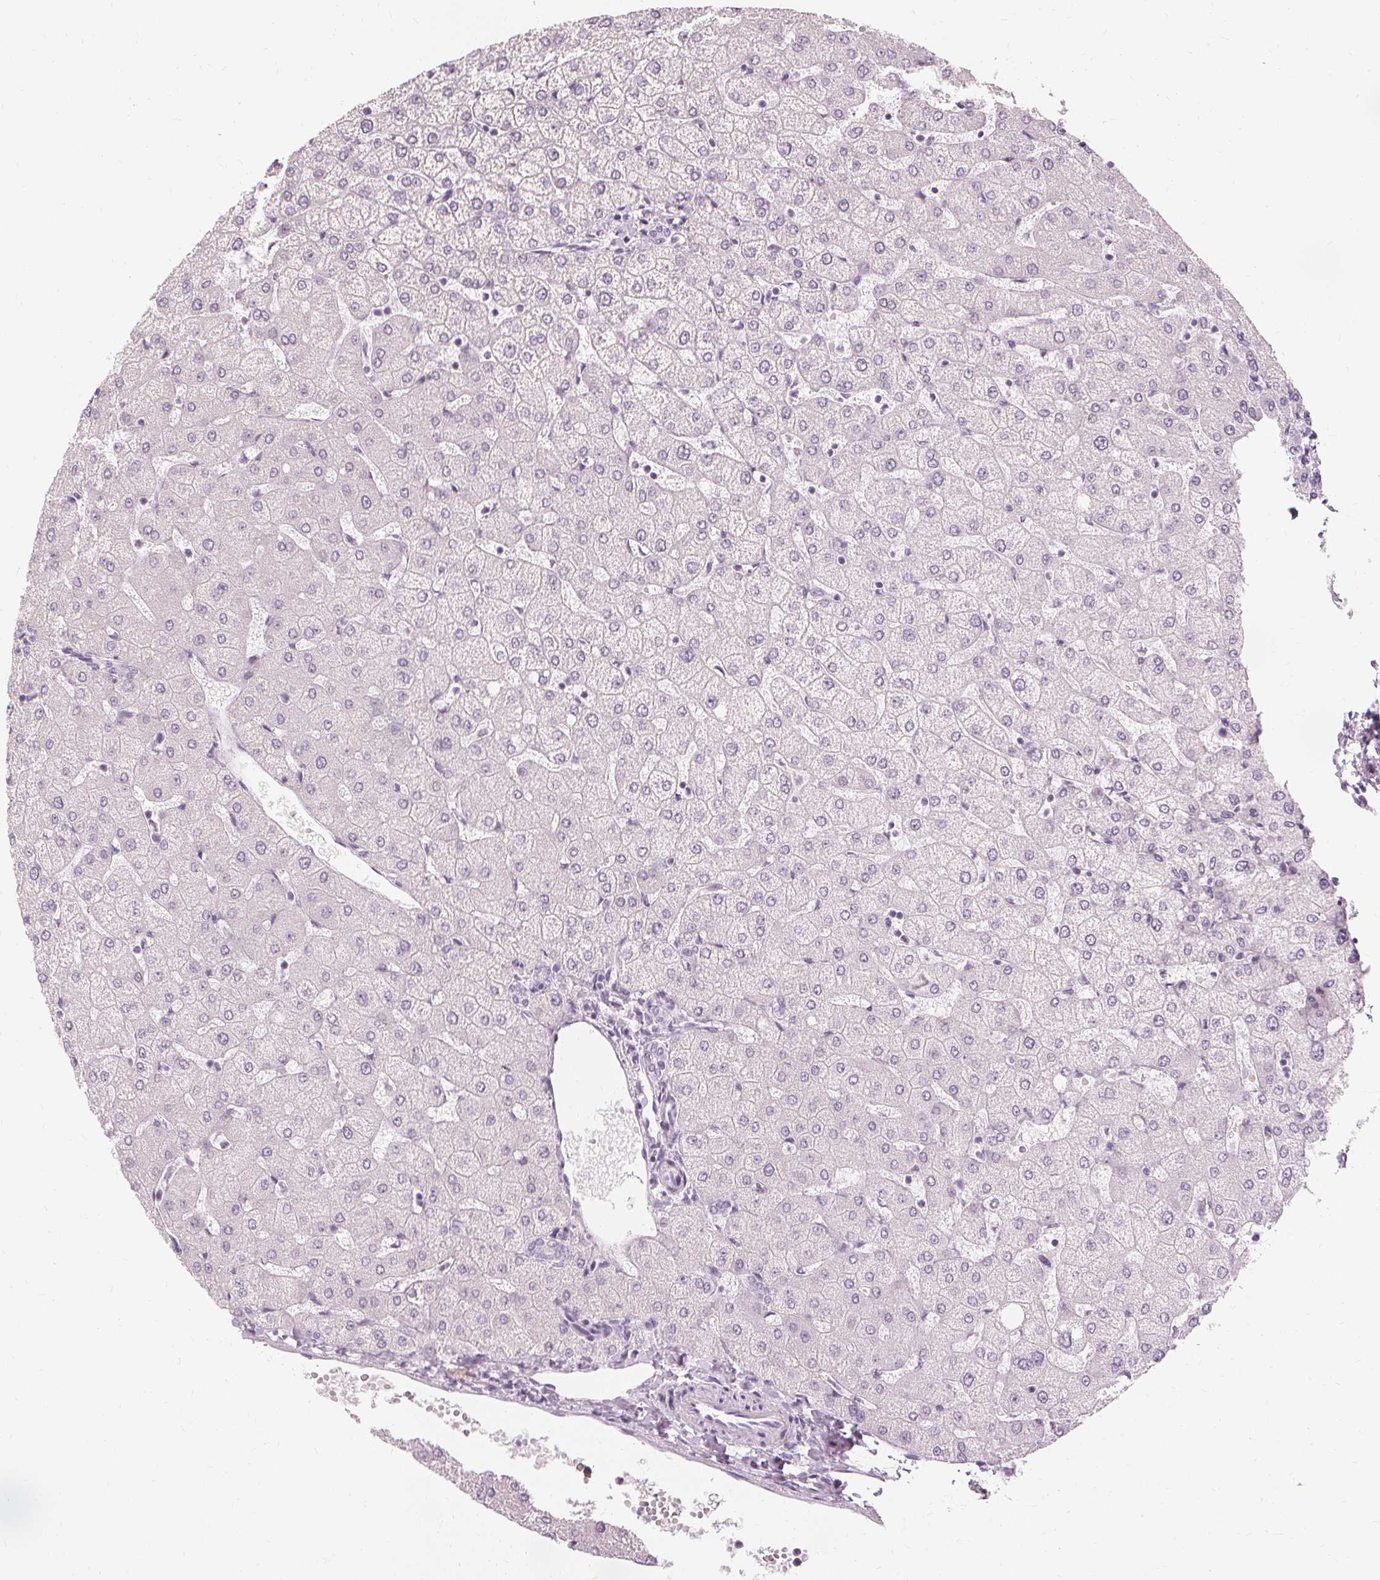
{"staining": {"intensity": "negative", "quantity": "none", "location": "none"}, "tissue": "liver", "cell_type": "Cholangiocytes", "image_type": "normal", "snomed": [{"axis": "morphology", "description": "Normal tissue, NOS"}, {"axis": "topography", "description": "Liver"}], "caption": "Immunohistochemistry (IHC) image of normal liver: human liver stained with DAB (3,3'-diaminobenzidine) displays no significant protein staining in cholangiocytes.", "gene": "MUC12", "patient": {"sex": "female", "age": 54}}